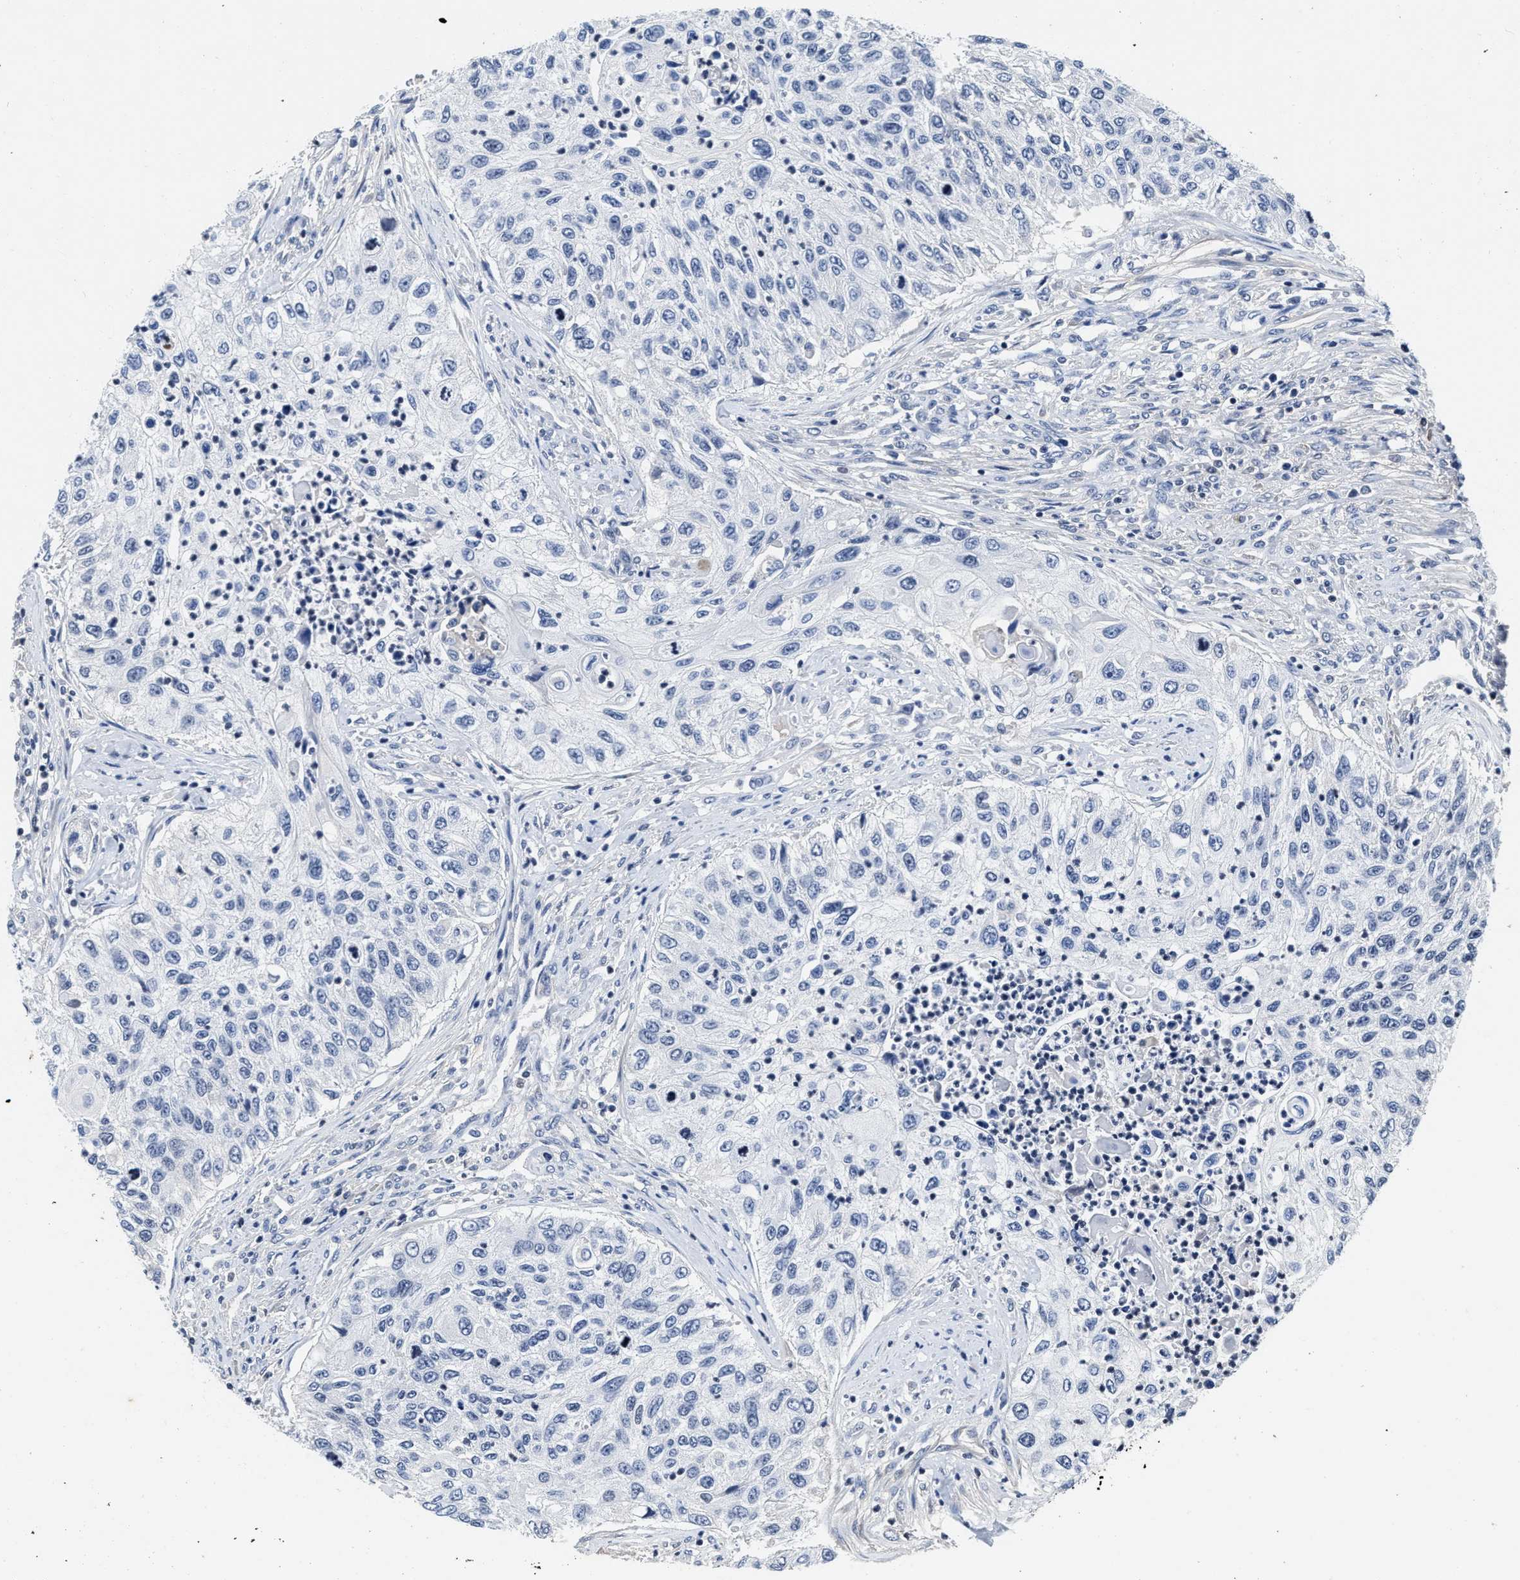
{"staining": {"intensity": "negative", "quantity": "none", "location": "none"}, "tissue": "urothelial cancer", "cell_type": "Tumor cells", "image_type": "cancer", "snomed": [{"axis": "morphology", "description": "Urothelial carcinoma, High grade"}, {"axis": "topography", "description": "Urinary bladder"}], "caption": "The image displays no staining of tumor cells in urothelial cancer.", "gene": "FBLN2", "patient": {"sex": "female", "age": 60}}